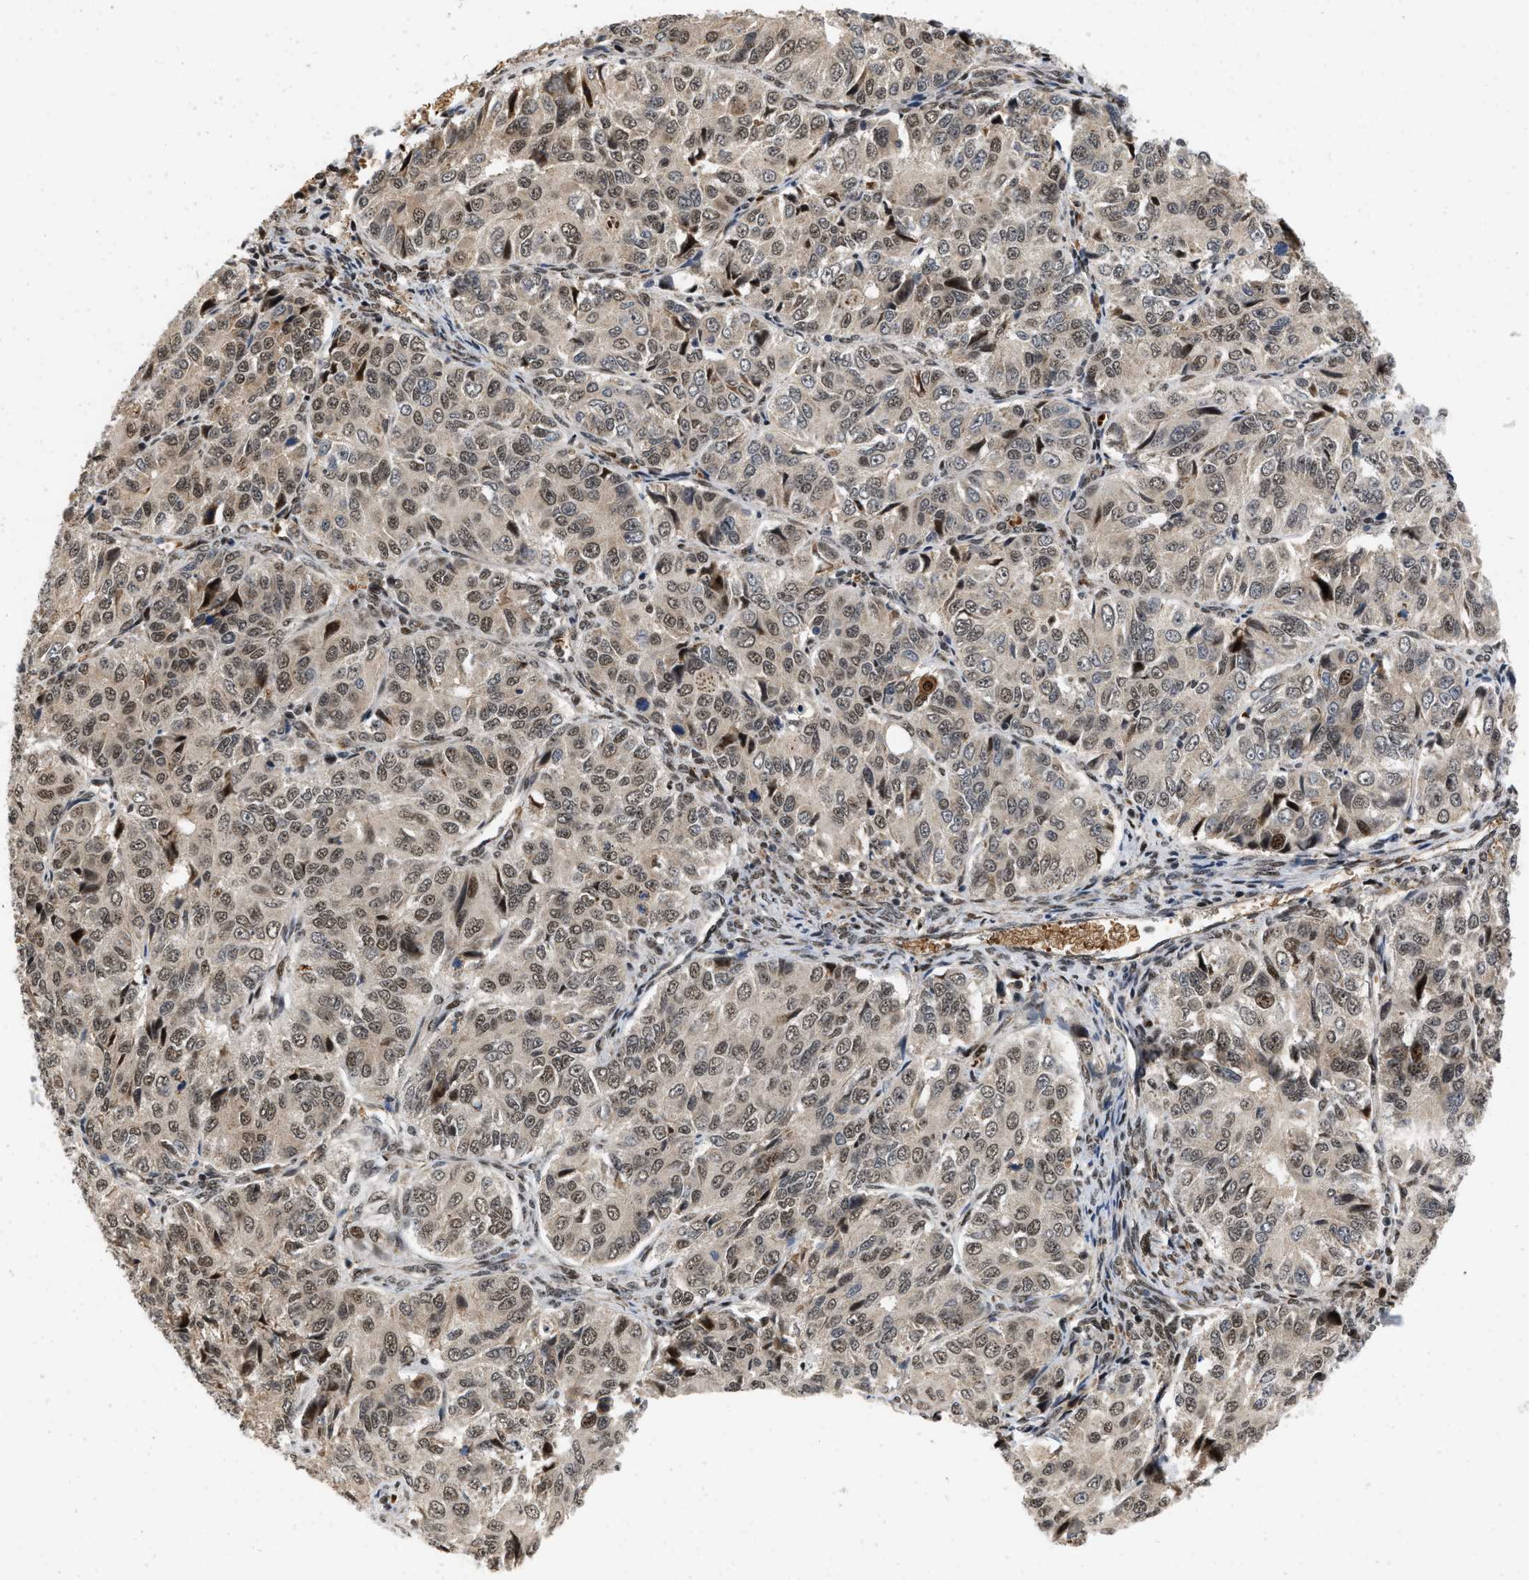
{"staining": {"intensity": "moderate", "quantity": ">75%", "location": "nuclear"}, "tissue": "ovarian cancer", "cell_type": "Tumor cells", "image_type": "cancer", "snomed": [{"axis": "morphology", "description": "Carcinoma, endometroid"}, {"axis": "topography", "description": "Ovary"}], "caption": "Human ovarian endometroid carcinoma stained with a protein marker reveals moderate staining in tumor cells.", "gene": "ANKRD11", "patient": {"sex": "female", "age": 51}}